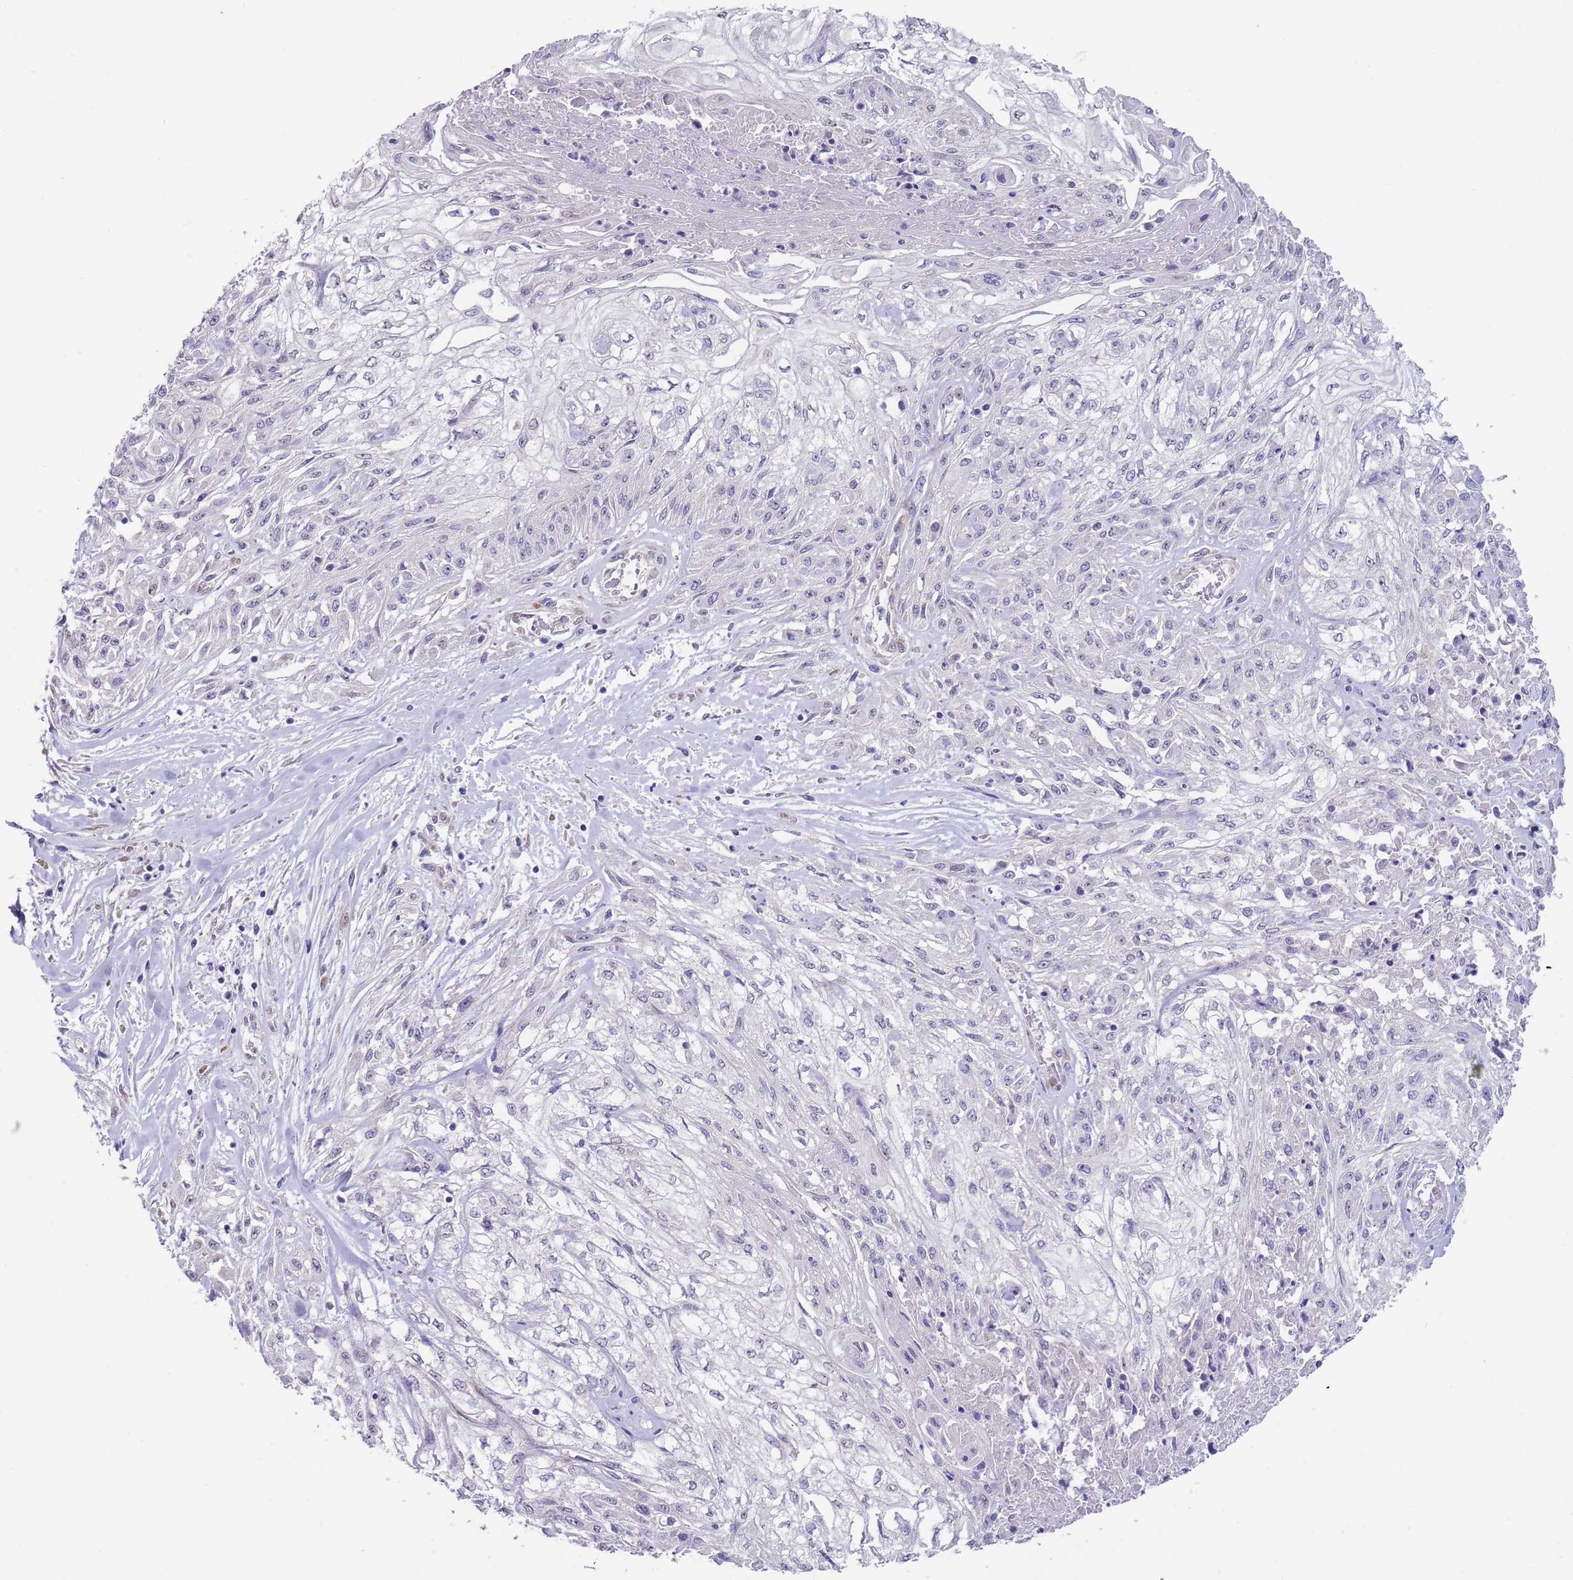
{"staining": {"intensity": "negative", "quantity": "none", "location": "none"}, "tissue": "skin cancer", "cell_type": "Tumor cells", "image_type": "cancer", "snomed": [{"axis": "morphology", "description": "Squamous cell carcinoma, NOS"}, {"axis": "morphology", "description": "Squamous cell carcinoma, metastatic, NOS"}, {"axis": "topography", "description": "Skin"}, {"axis": "topography", "description": "Lymph node"}], "caption": "Immunohistochemistry (IHC) micrograph of skin cancer (metastatic squamous cell carcinoma) stained for a protein (brown), which exhibits no positivity in tumor cells.", "gene": "TNRC6C", "patient": {"sex": "male", "age": 75}}